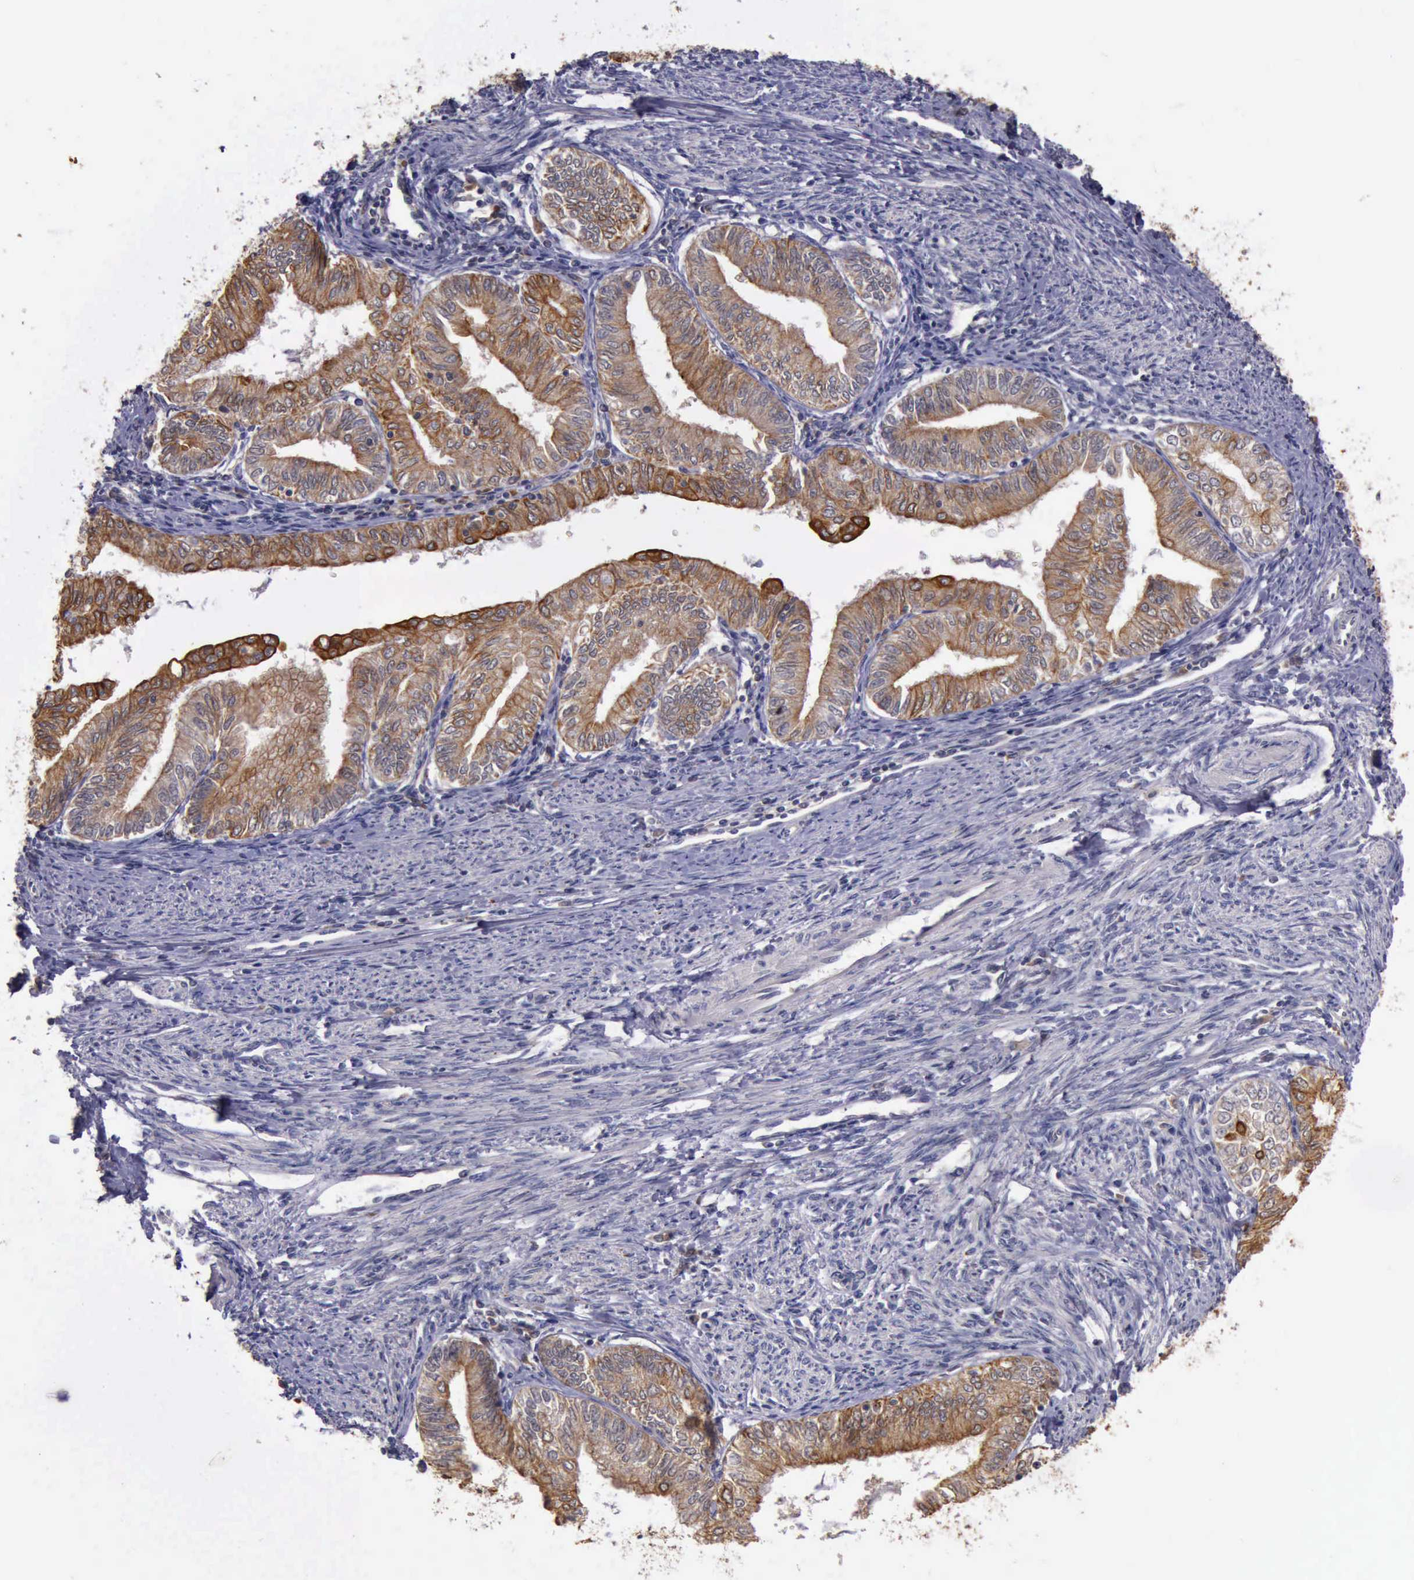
{"staining": {"intensity": "moderate", "quantity": ">75%", "location": "cytoplasmic/membranous"}, "tissue": "endometrial cancer", "cell_type": "Tumor cells", "image_type": "cancer", "snomed": [{"axis": "morphology", "description": "Adenocarcinoma, NOS"}, {"axis": "topography", "description": "Endometrium"}], "caption": "This micrograph demonstrates endometrial adenocarcinoma stained with immunohistochemistry (IHC) to label a protein in brown. The cytoplasmic/membranous of tumor cells show moderate positivity for the protein. Nuclei are counter-stained blue.", "gene": "RAB39B", "patient": {"sex": "female", "age": 66}}